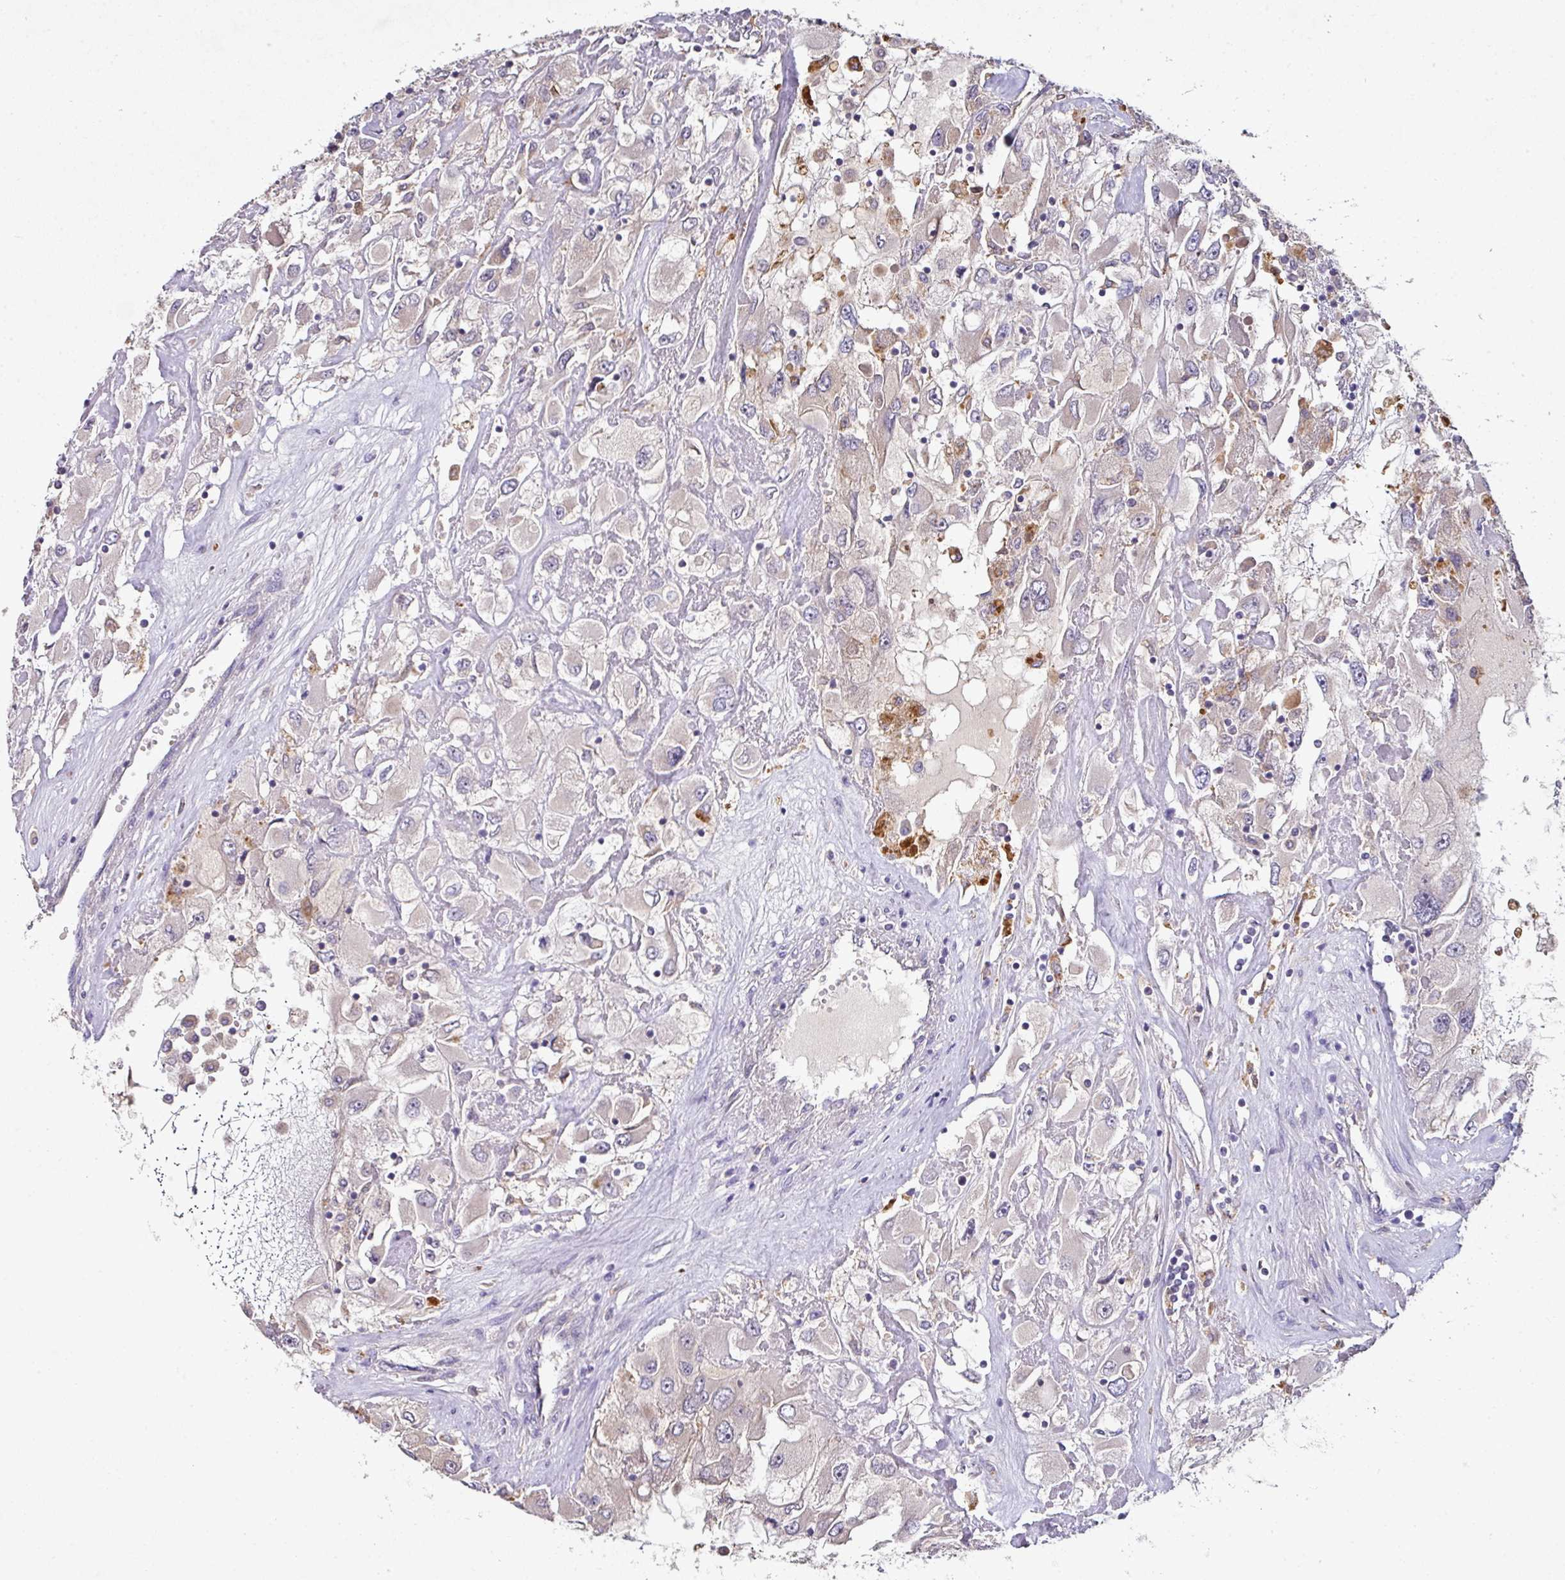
{"staining": {"intensity": "negative", "quantity": "none", "location": "none"}, "tissue": "renal cancer", "cell_type": "Tumor cells", "image_type": "cancer", "snomed": [{"axis": "morphology", "description": "Adenocarcinoma, NOS"}, {"axis": "topography", "description": "Kidney"}], "caption": "This is an immunohistochemistry histopathology image of human adenocarcinoma (renal). There is no expression in tumor cells.", "gene": "AEBP2", "patient": {"sex": "female", "age": 52}}